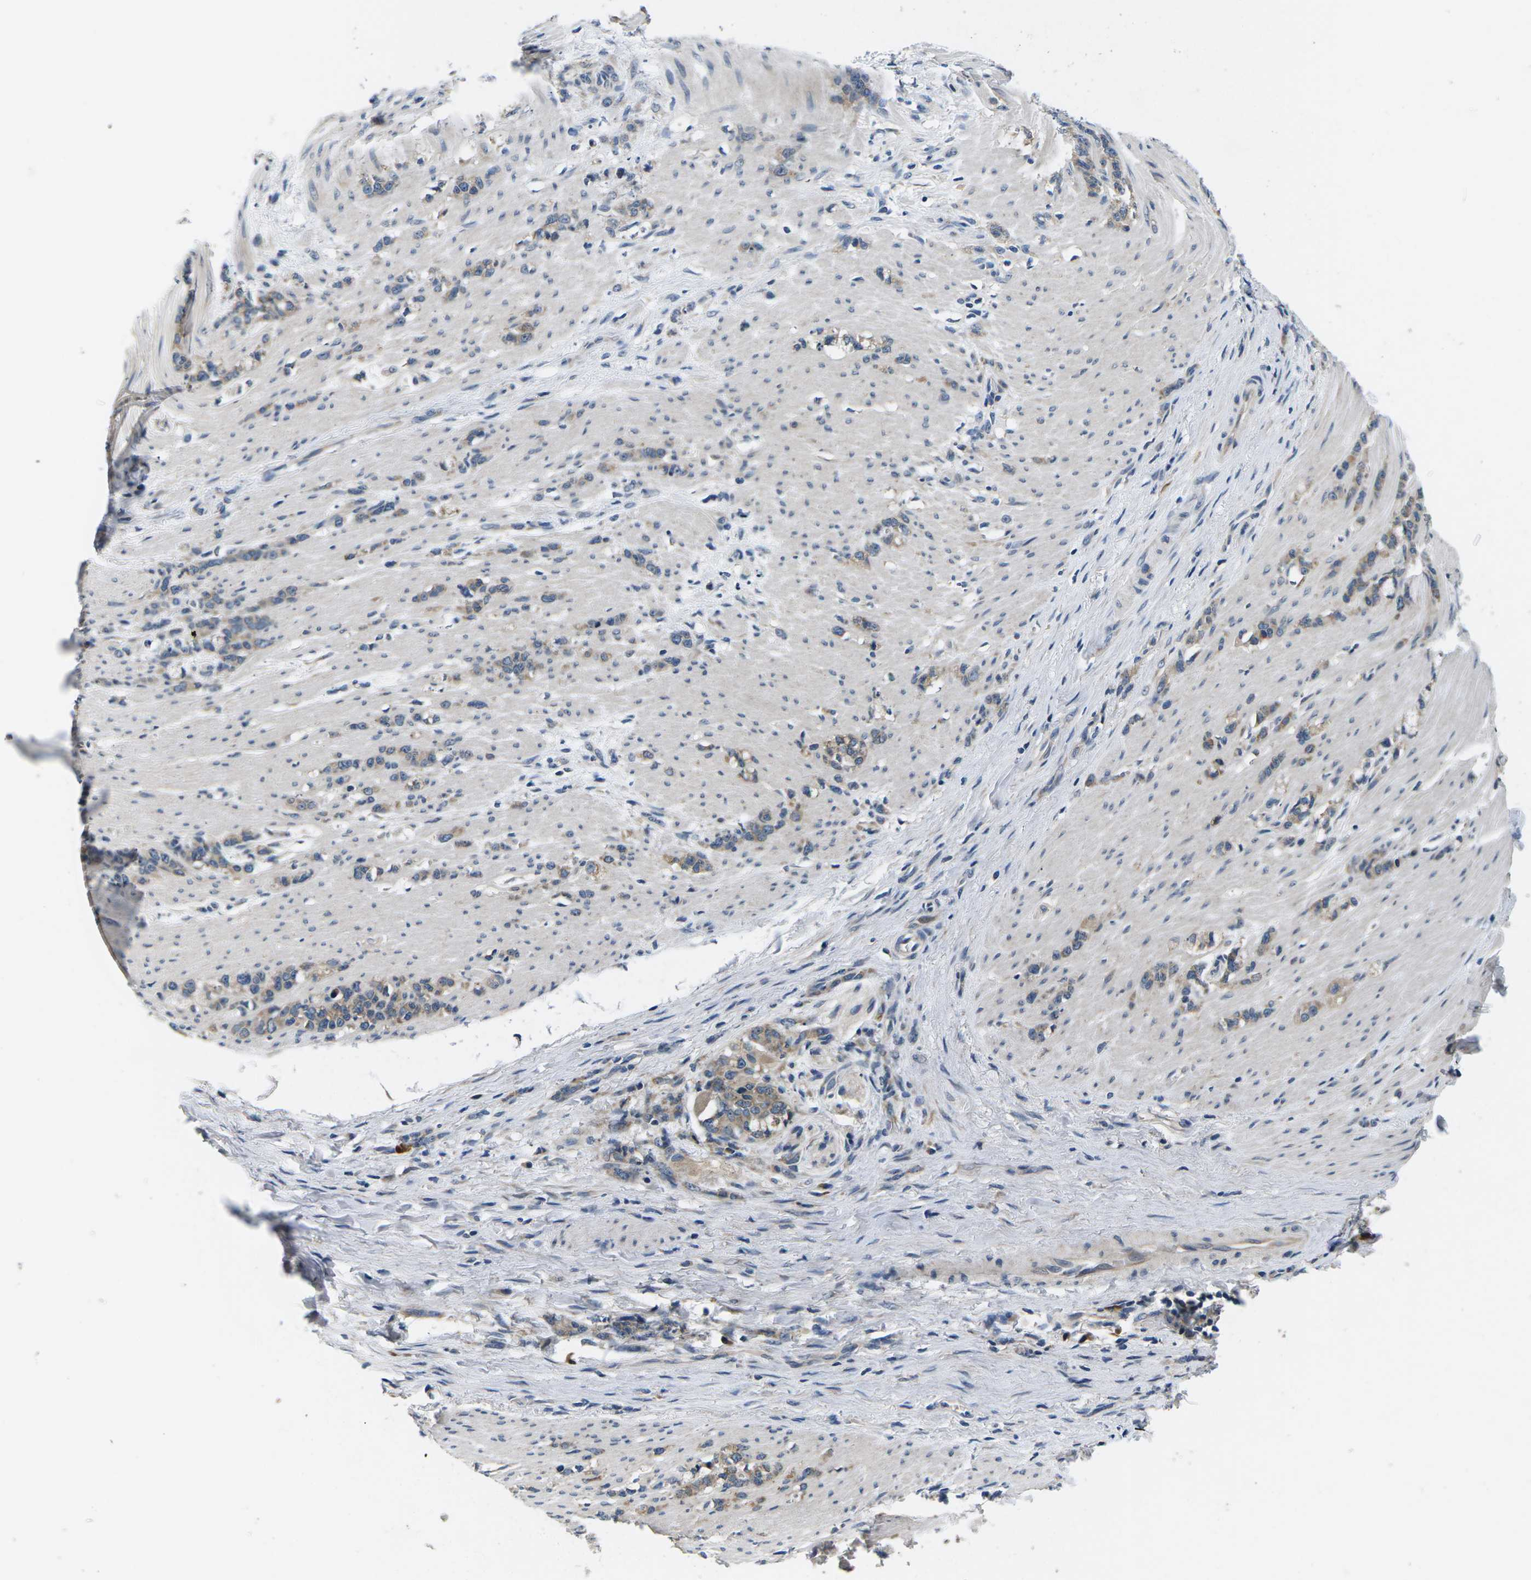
{"staining": {"intensity": "weak", "quantity": "25%-75%", "location": "cytoplasmic/membranous"}, "tissue": "stomach cancer", "cell_type": "Tumor cells", "image_type": "cancer", "snomed": [{"axis": "morphology", "description": "Adenocarcinoma, NOS"}, {"axis": "topography", "description": "Stomach, lower"}], "caption": "IHC of stomach cancer displays low levels of weak cytoplasmic/membranous positivity in about 25%-75% of tumor cells. Nuclei are stained in blue.", "gene": "ERGIC3", "patient": {"sex": "male", "age": 88}}